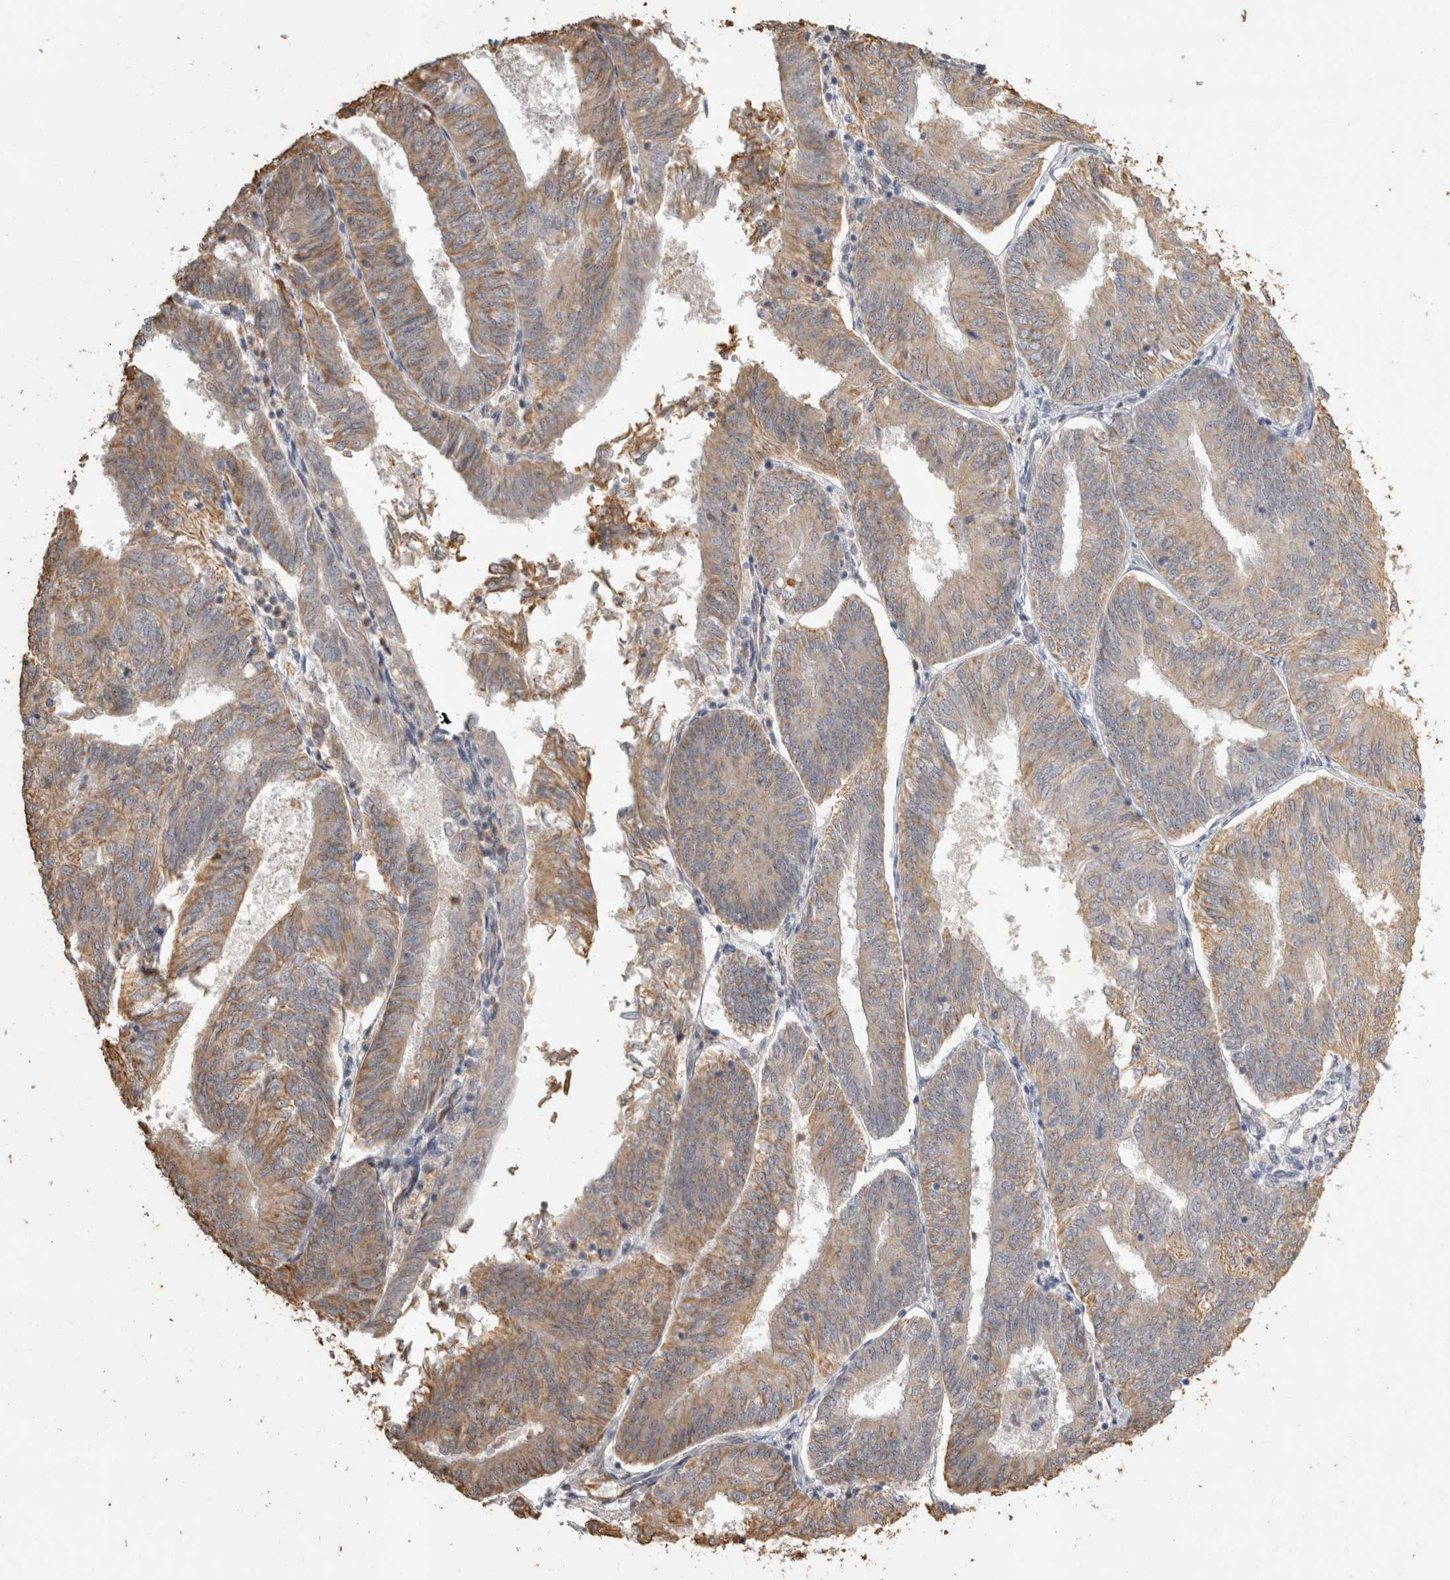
{"staining": {"intensity": "weak", "quantity": ">75%", "location": "cytoplasmic/membranous"}, "tissue": "endometrial cancer", "cell_type": "Tumor cells", "image_type": "cancer", "snomed": [{"axis": "morphology", "description": "Adenocarcinoma, NOS"}, {"axis": "topography", "description": "Endometrium"}], "caption": "An IHC histopathology image of tumor tissue is shown. Protein staining in brown highlights weak cytoplasmic/membranous positivity in adenocarcinoma (endometrial) within tumor cells. Nuclei are stained in blue.", "gene": "REPS2", "patient": {"sex": "female", "age": 58}}